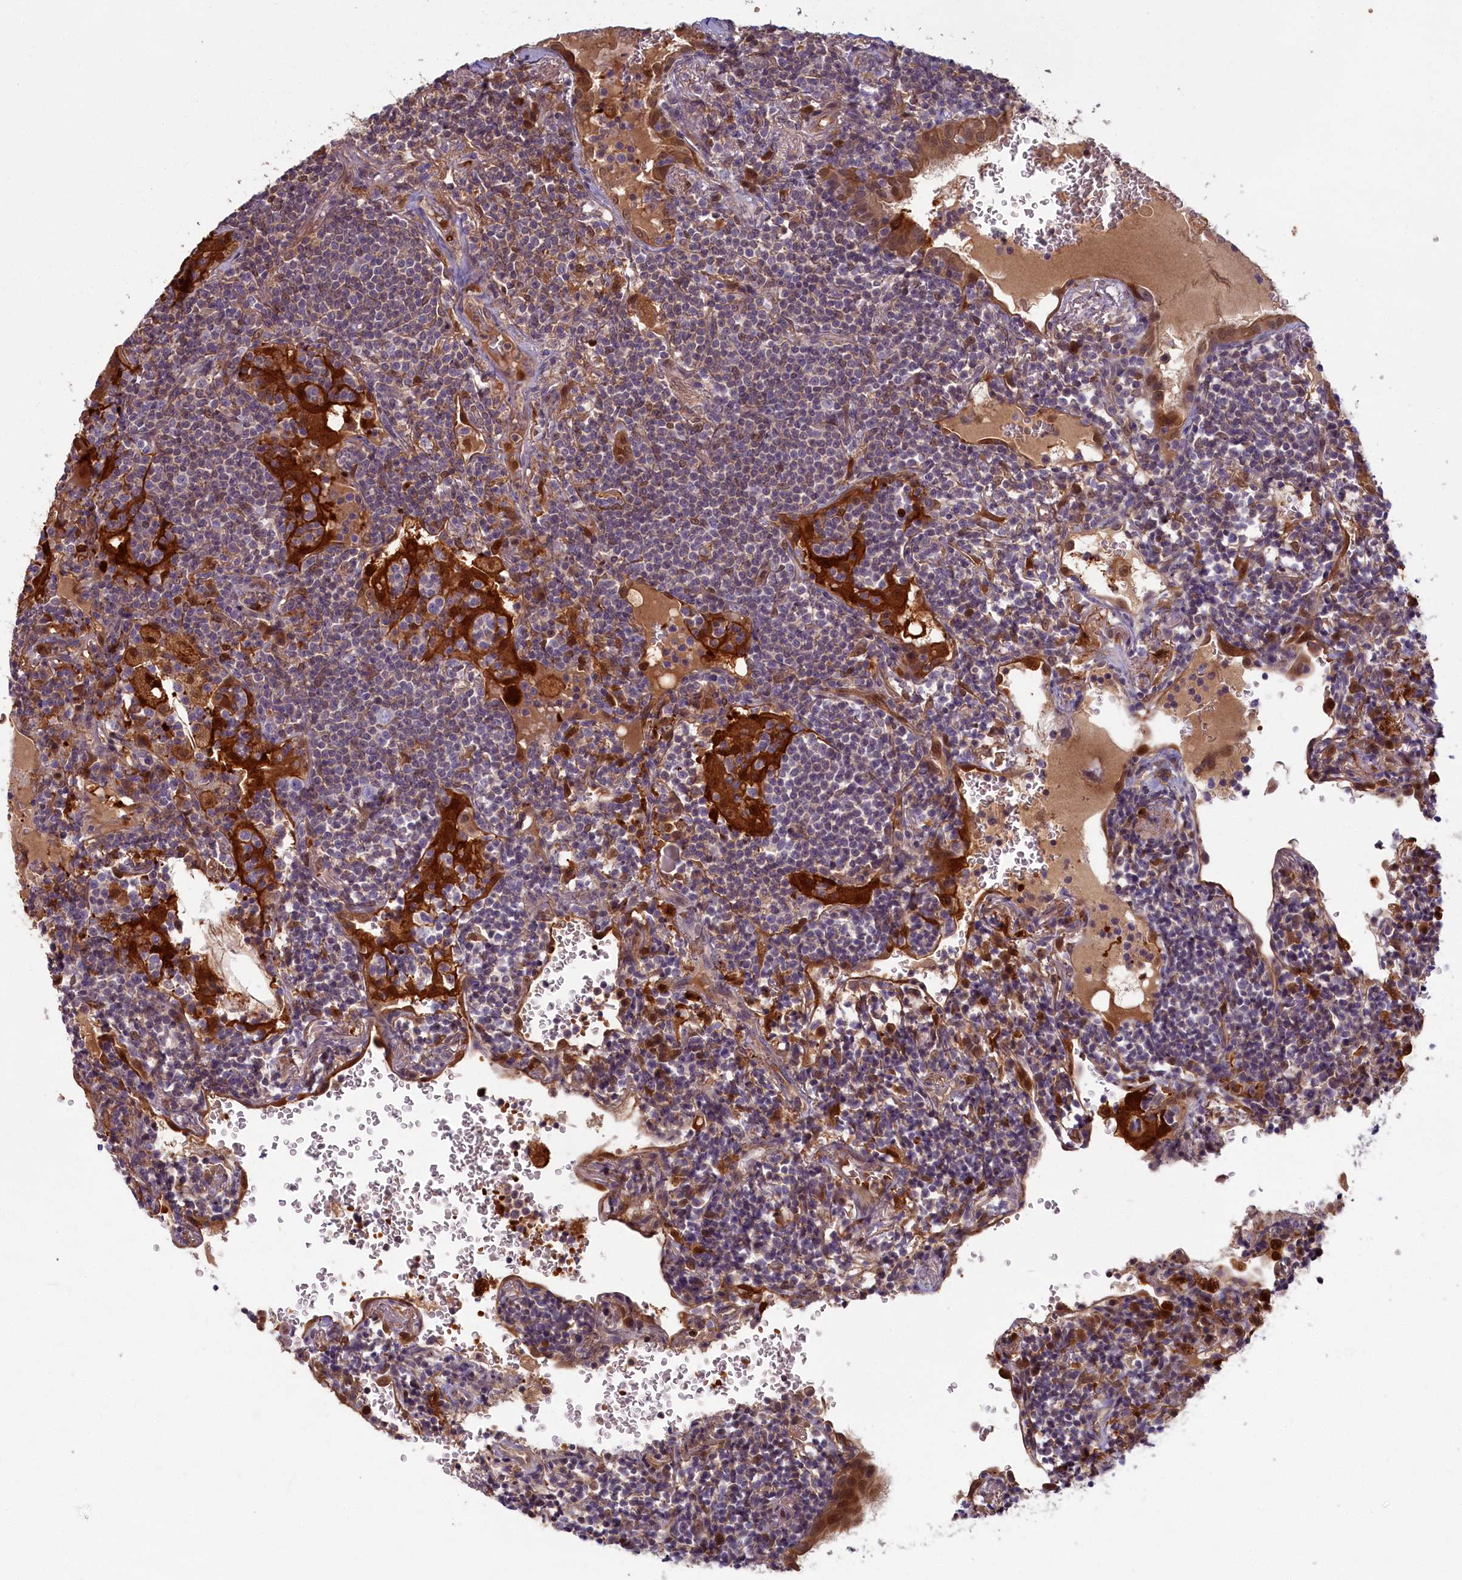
{"staining": {"intensity": "negative", "quantity": "none", "location": "none"}, "tissue": "lymphoma", "cell_type": "Tumor cells", "image_type": "cancer", "snomed": [{"axis": "morphology", "description": "Malignant lymphoma, non-Hodgkin's type, Low grade"}, {"axis": "topography", "description": "Lung"}], "caption": "Immunohistochemistry of human lymphoma displays no positivity in tumor cells.", "gene": "BLVRB", "patient": {"sex": "female", "age": 71}}